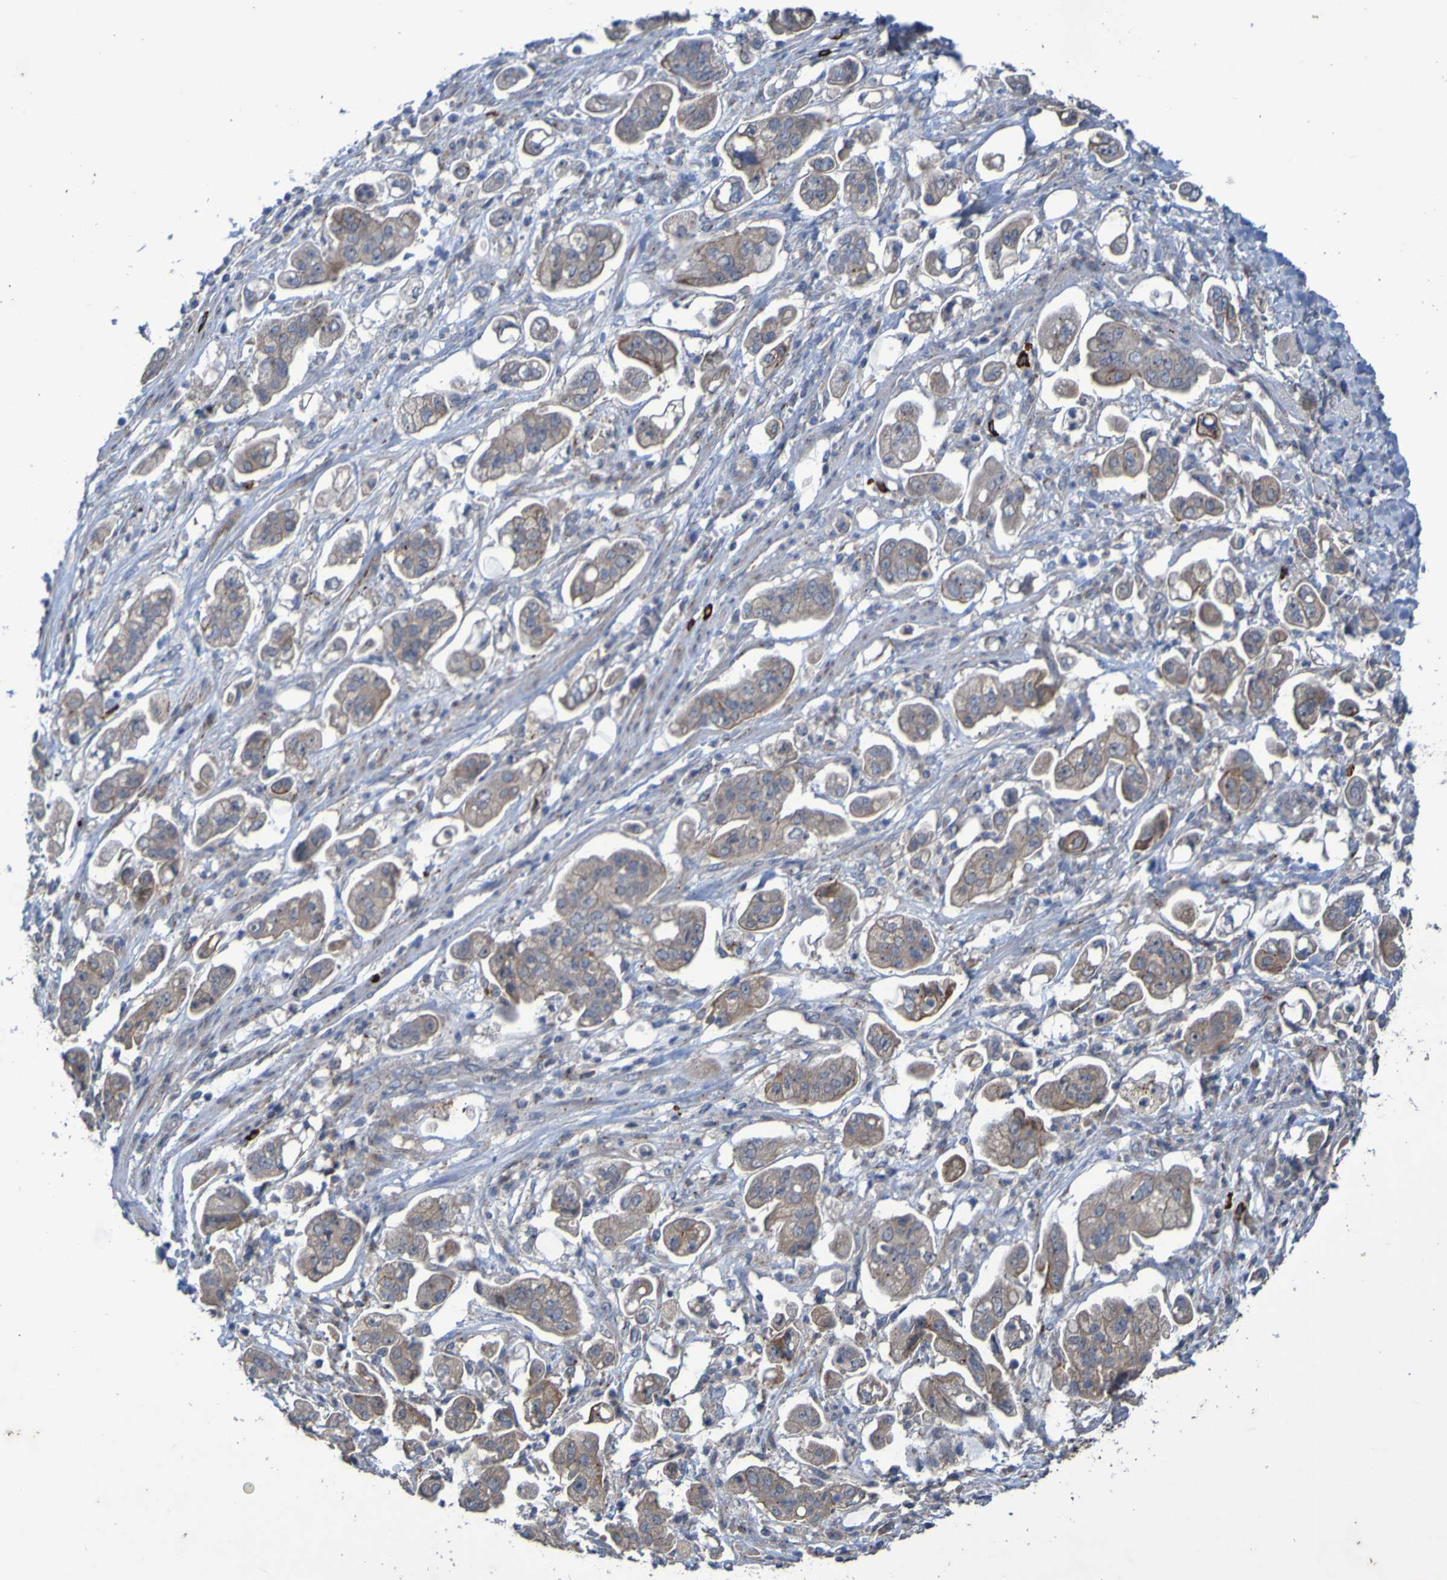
{"staining": {"intensity": "weak", "quantity": ">75%", "location": "cytoplasmic/membranous,nuclear"}, "tissue": "stomach cancer", "cell_type": "Tumor cells", "image_type": "cancer", "snomed": [{"axis": "morphology", "description": "Adenocarcinoma, NOS"}, {"axis": "topography", "description": "Stomach"}], "caption": "A brown stain highlights weak cytoplasmic/membranous and nuclear expression of a protein in human stomach cancer tumor cells.", "gene": "ANGPT4", "patient": {"sex": "male", "age": 62}}